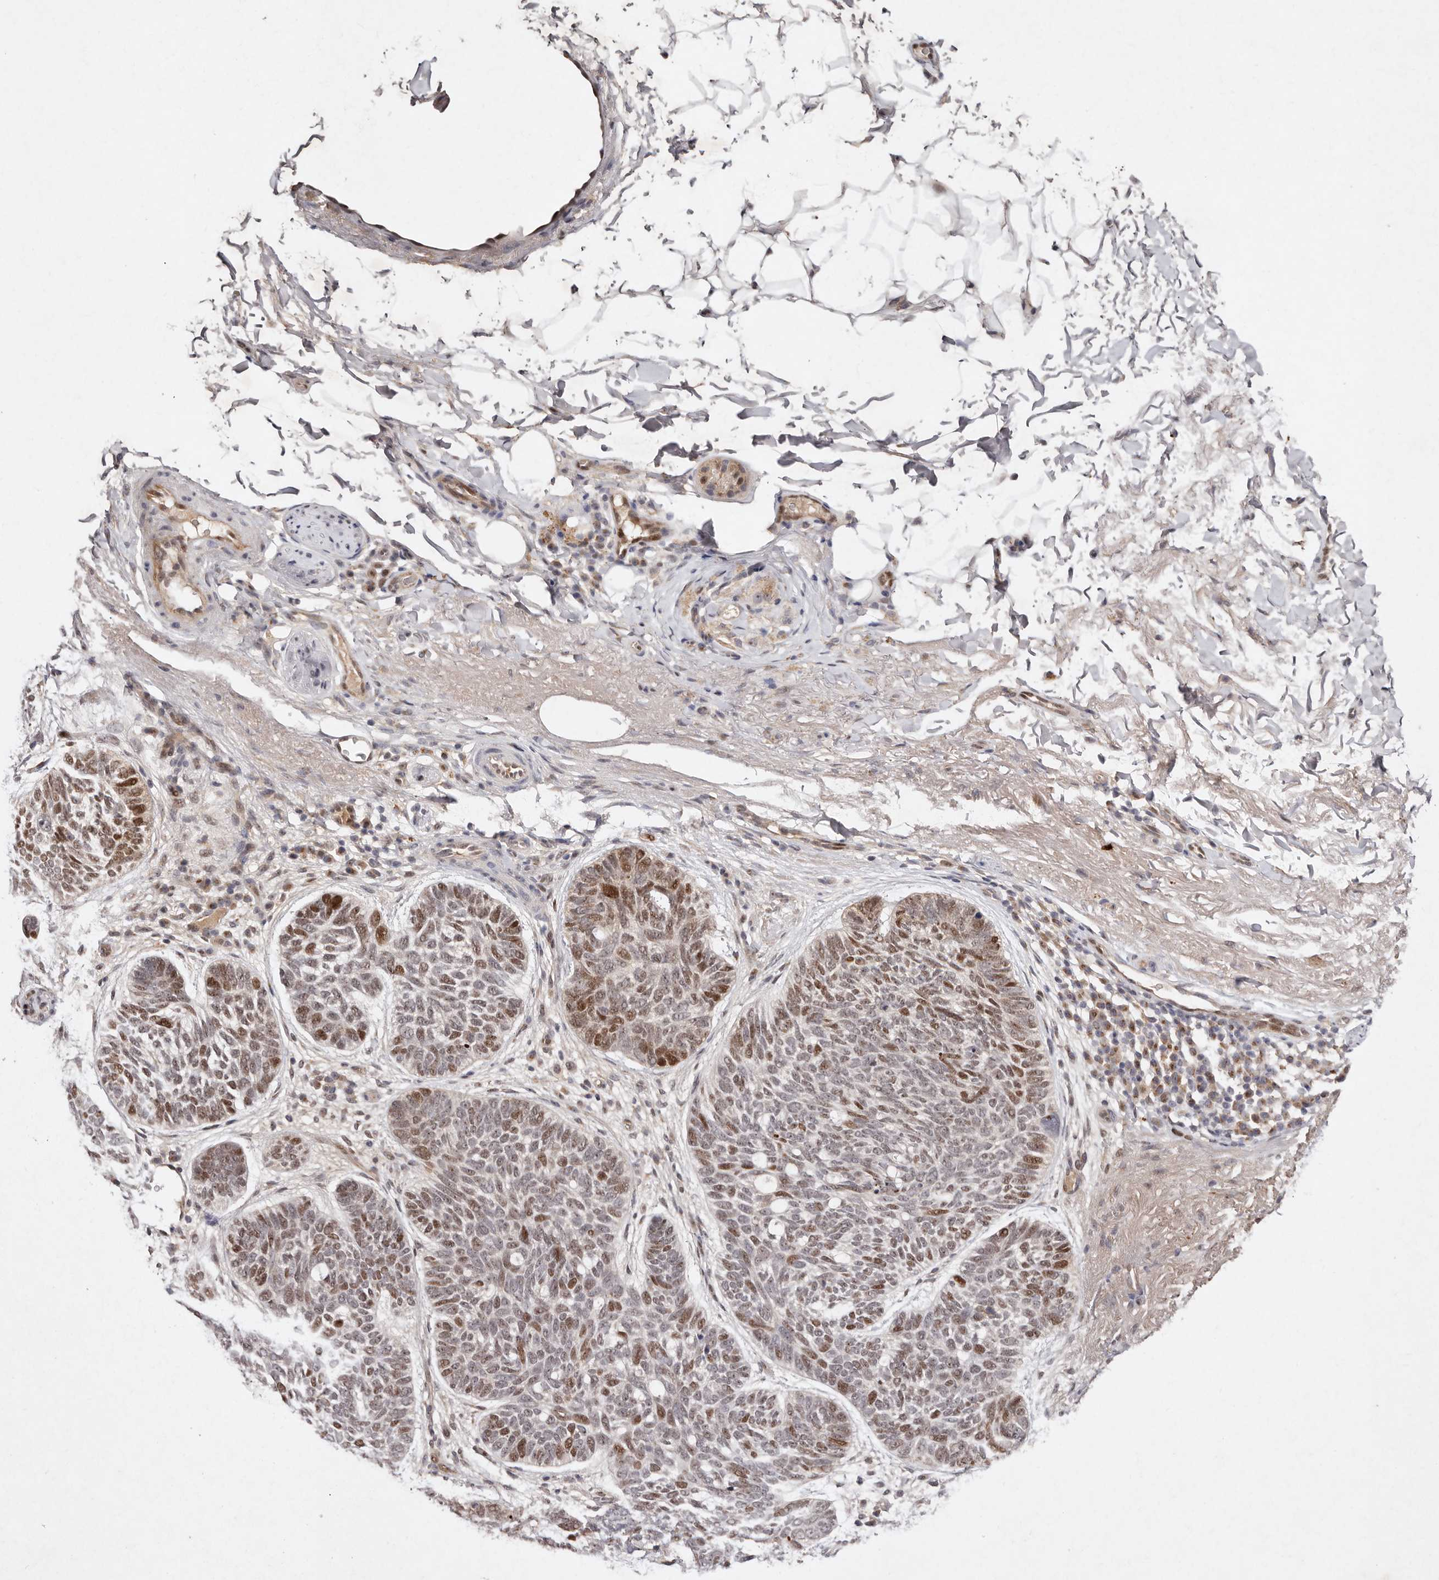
{"staining": {"intensity": "moderate", "quantity": "25%-75%", "location": "nuclear"}, "tissue": "skin cancer", "cell_type": "Tumor cells", "image_type": "cancer", "snomed": [{"axis": "morphology", "description": "Basal cell carcinoma"}, {"axis": "topography", "description": "Skin"}], "caption": "This image exhibits IHC staining of human skin cancer (basal cell carcinoma), with medium moderate nuclear positivity in approximately 25%-75% of tumor cells.", "gene": "KLF7", "patient": {"sex": "female", "age": 85}}